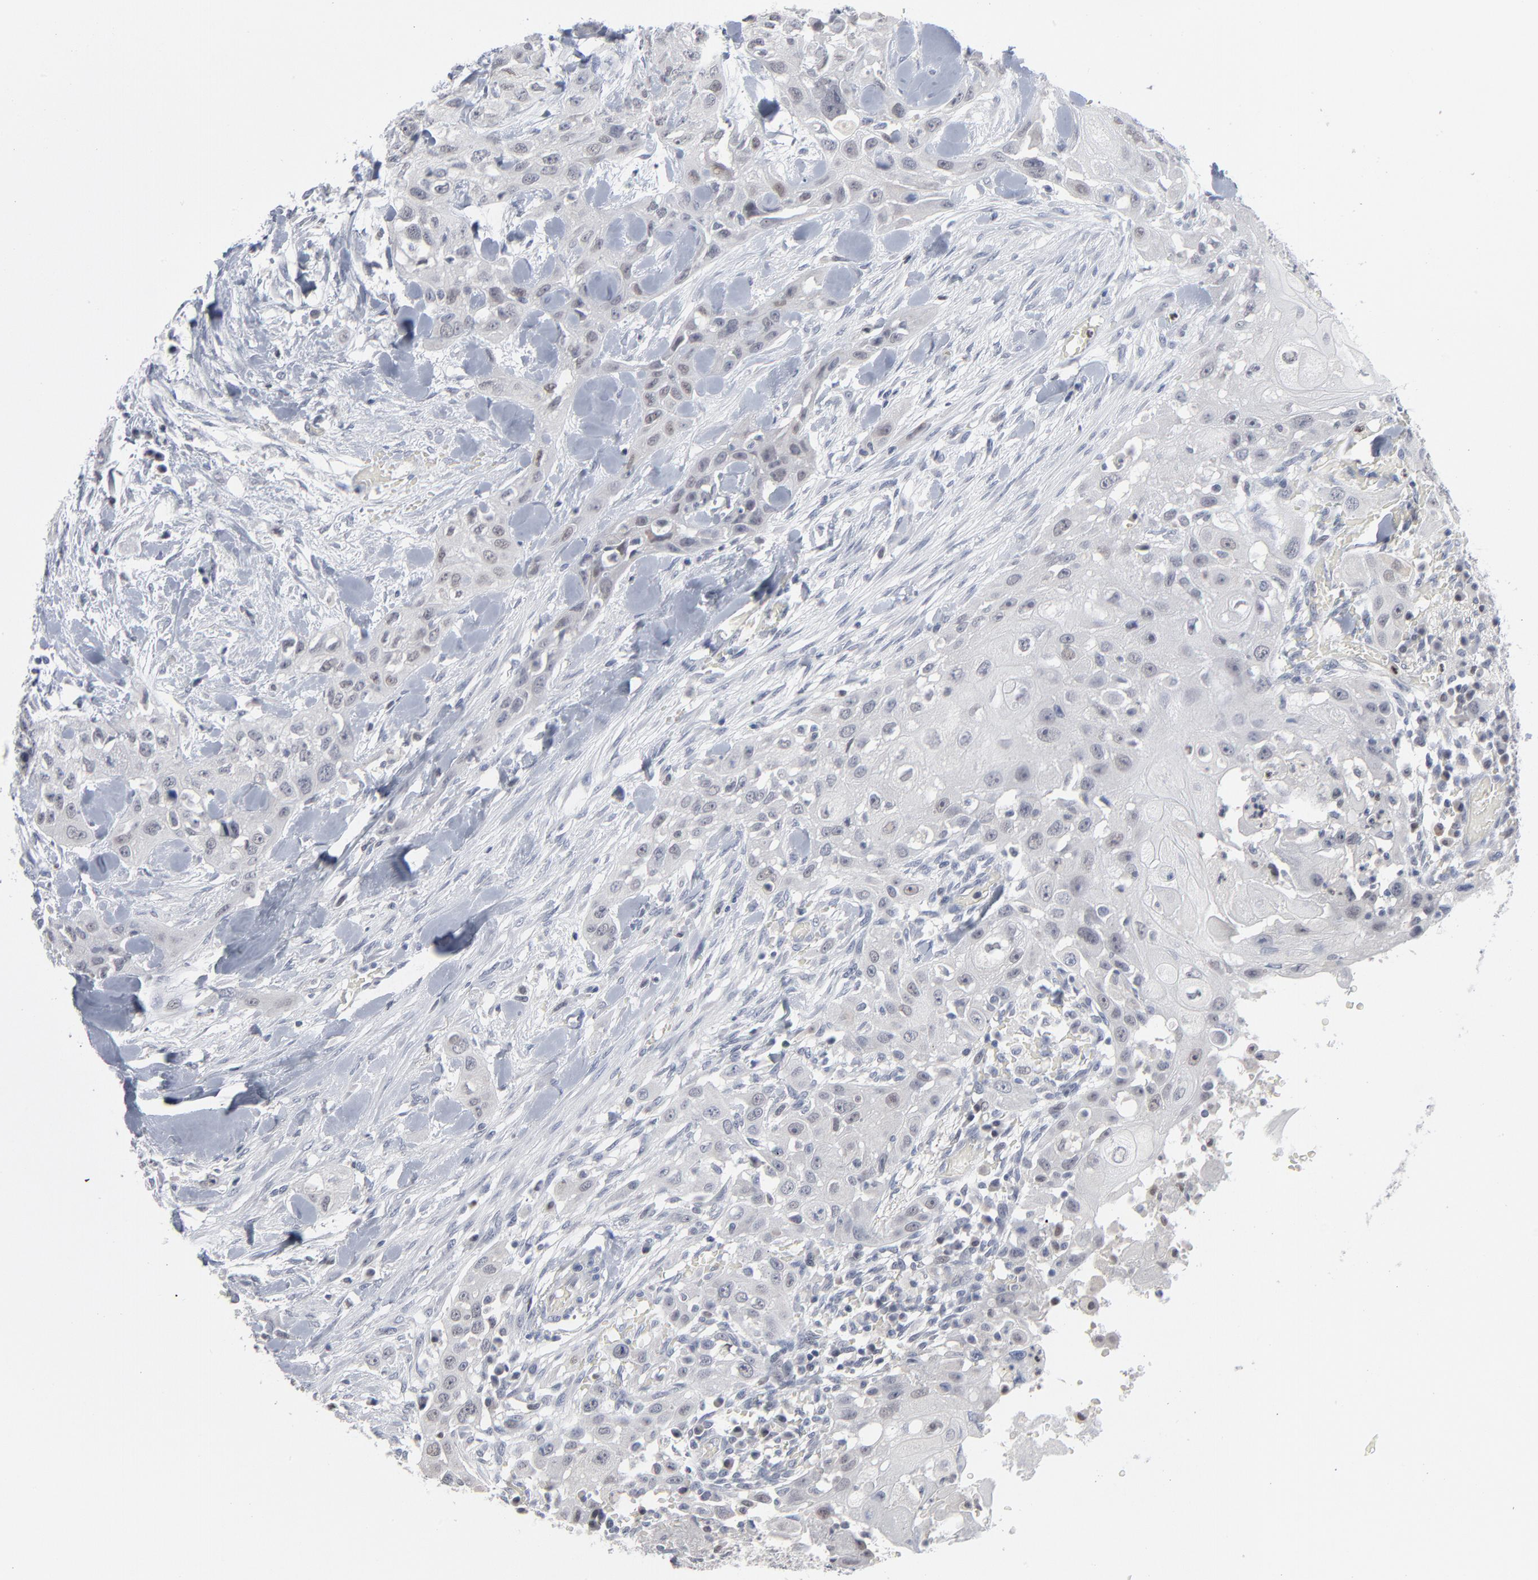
{"staining": {"intensity": "negative", "quantity": "none", "location": "none"}, "tissue": "head and neck cancer", "cell_type": "Tumor cells", "image_type": "cancer", "snomed": [{"axis": "morphology", "description": "Neoplasm, malignant, NOS"}, {"axis": "topography", "description": "Salivary gland"}, {"axis": "topography", "description": "Head-Neck"}], "caption": "Photomicrograph shows no protein expression in tumor cells of head and neck neoplasm (malignant) tissue.", "gene": "FOXN2", "patient": {"sex": "male", "age": 43}}